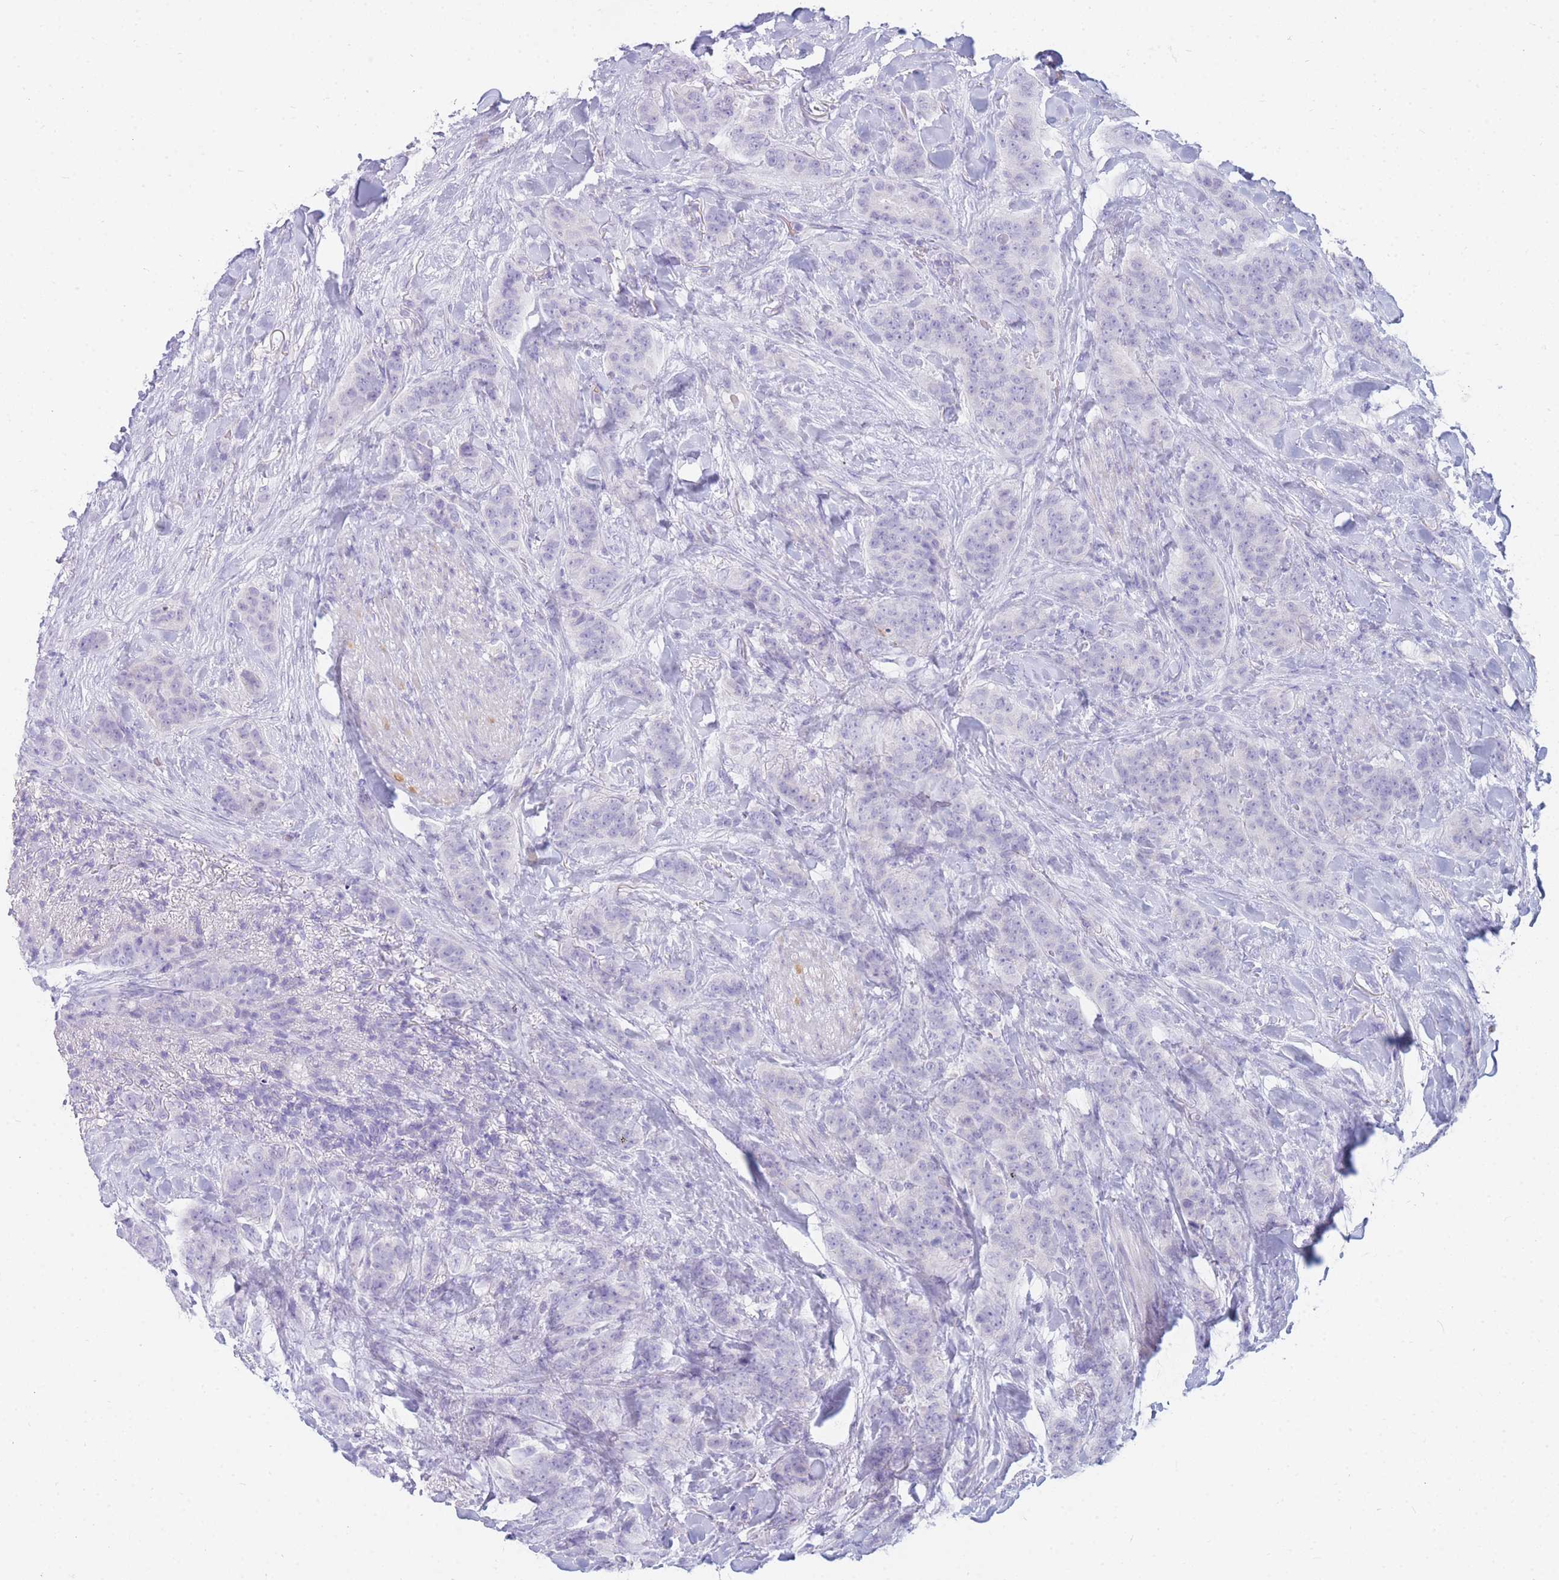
{"staining": {"intensity": "negative", "quantity": "none", "location": "none"}, "tissue": "breast cancer", "cell_type": "Tumor cells", "image_type": "cancer", "snomed": [{"axis": "morphology", "description": "Duct carcinoma"}, {"axis": "topography", "description": "Breast"}], "caption": "Immunohistochemistry (IHC) of human infiltrating ductal carcinoma (breast) reveals no positivity in tumor cells.", "gene": "NKX1-2", "patient": {"sex": "female", "age": 40}}